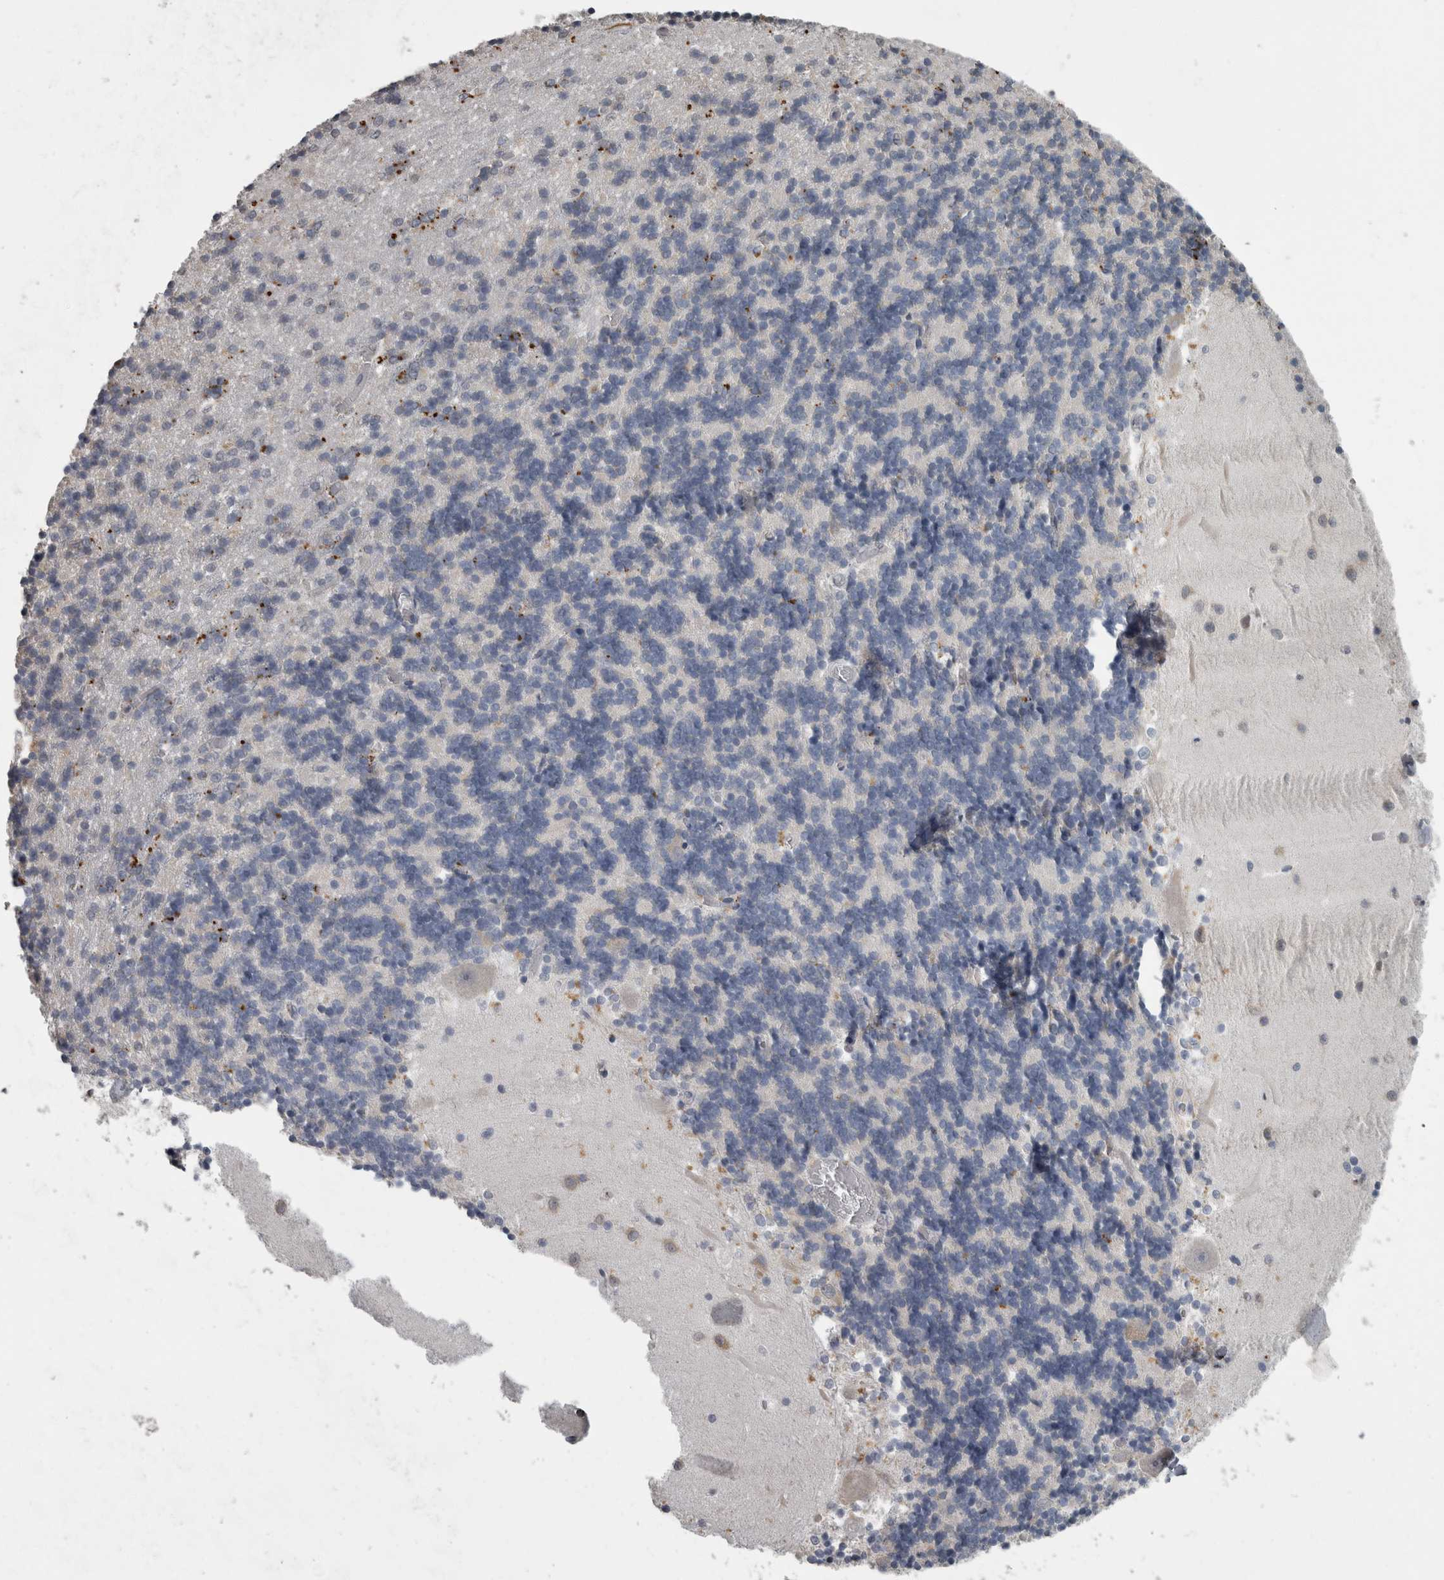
{"staining": {"intensity": "negative", "quantity": "none", "location": "none"}, "tissue": "cerebellum", "cell_type": "Cells in granular layer", "image_type": "normal", "snomed": [{"axis": "morphology", "description": "Normal tissue, NOS"}, {"axis": "topography", "description": "Cerebellum"}], "caption": "Immunohistochemical staining of benign human cerebellum shows no significant positivity in cells in granular layer. (Immunohistochemistry (ihc), brightfield microscopy, high magnification).", "gene": "NAAA", "patient": {"sex": "male", "age": 37}}